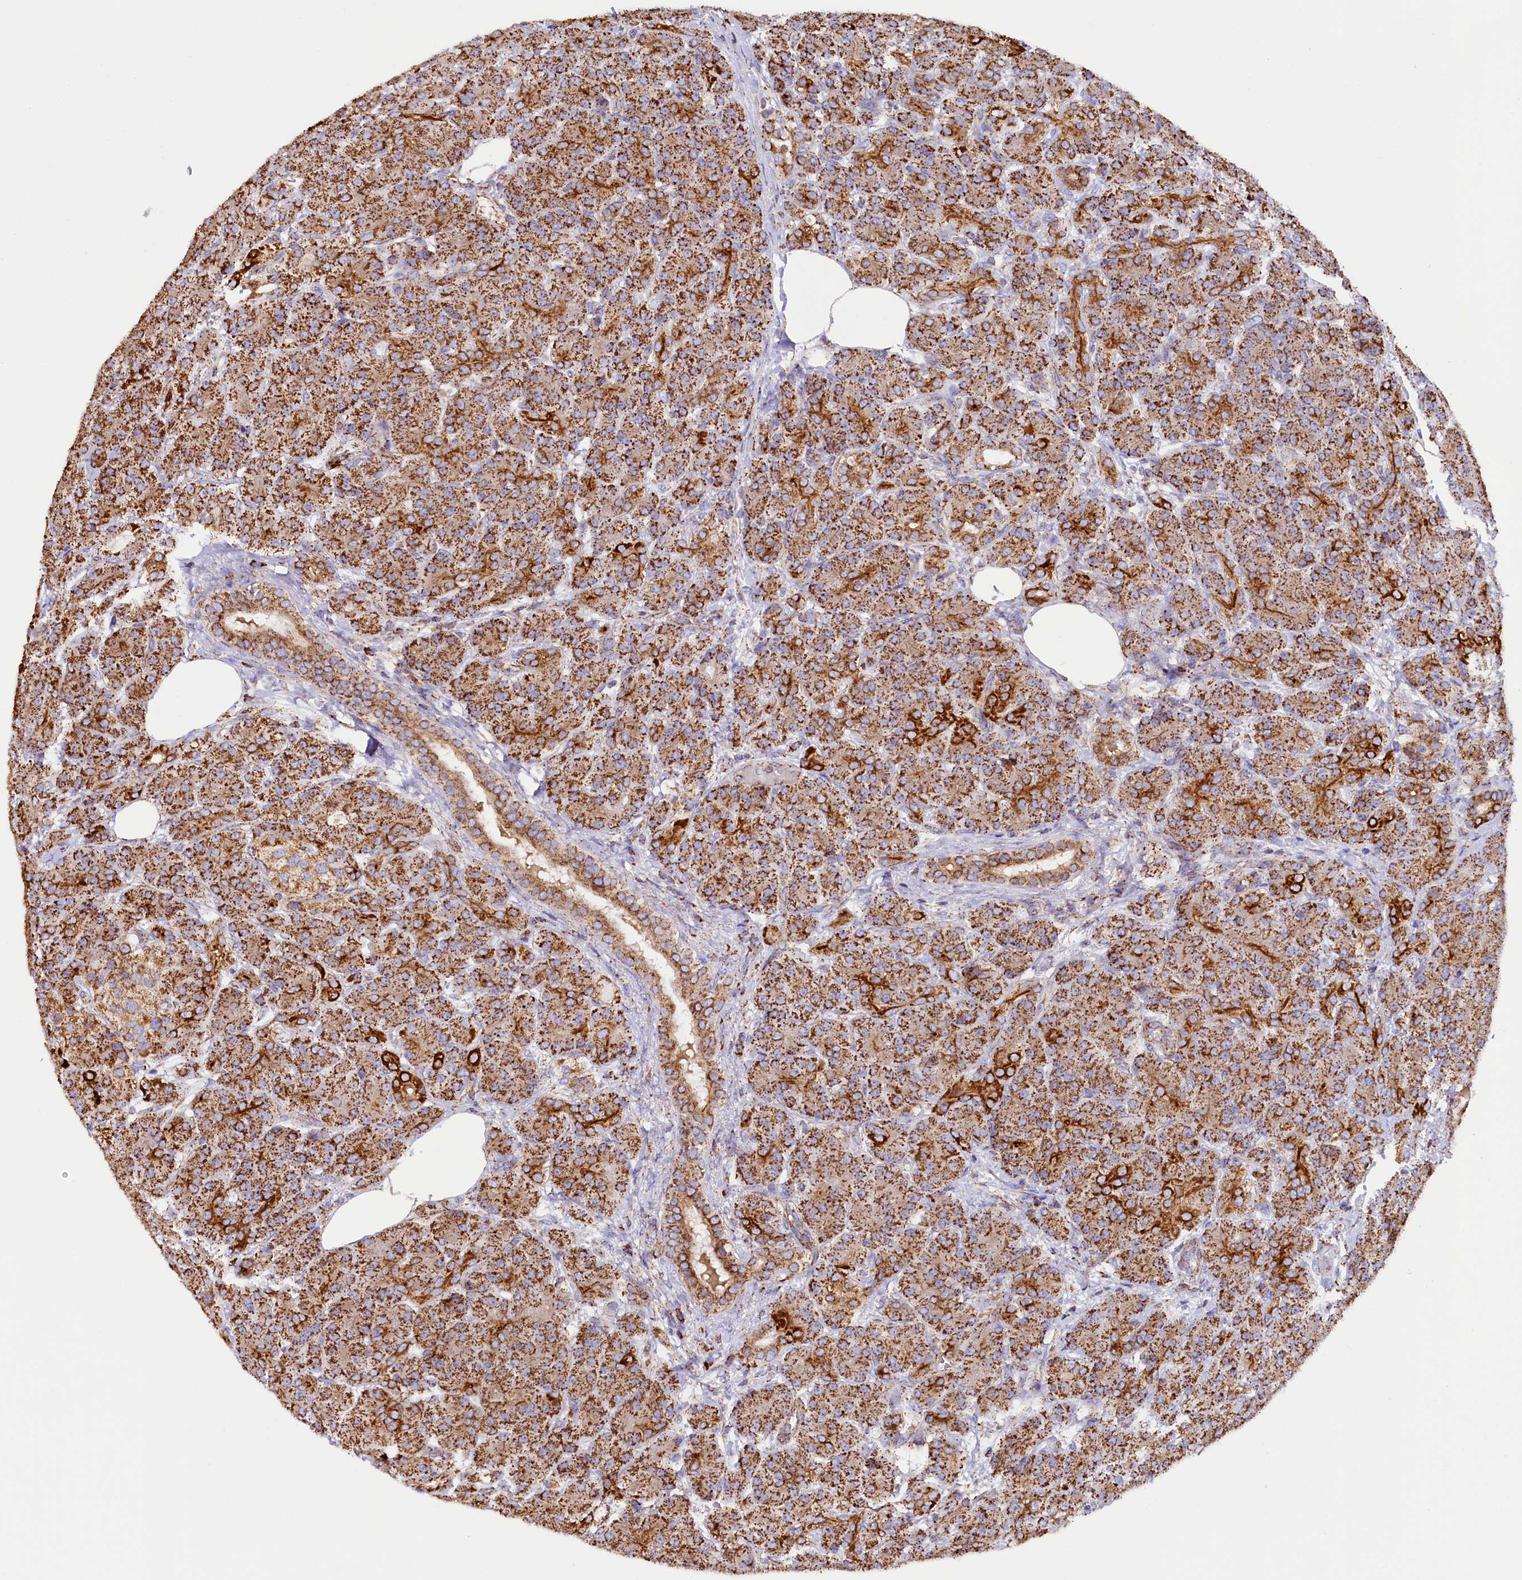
{"staining": {"intensity": "strong", "quantity": ">75%", "location": "cytoplasmic/membranous"}, "tissue": "pancreas", "cell_type": "Exocrine glandular cells", "image_type": "normal", "snomed": [{"axis": "morphology", "description": "Normal tissue, NOS"}, {"axis": "topography", "description": "Pancreas"}], "caption": "Immunohistochemical staining of benign human pancreas exhibits high levels of strong cytoplasmic/membranous staining in about >75% of exocrine glandular cells.", "gene": "APLP2", "patient": {"sex": "male", "age": 63}}